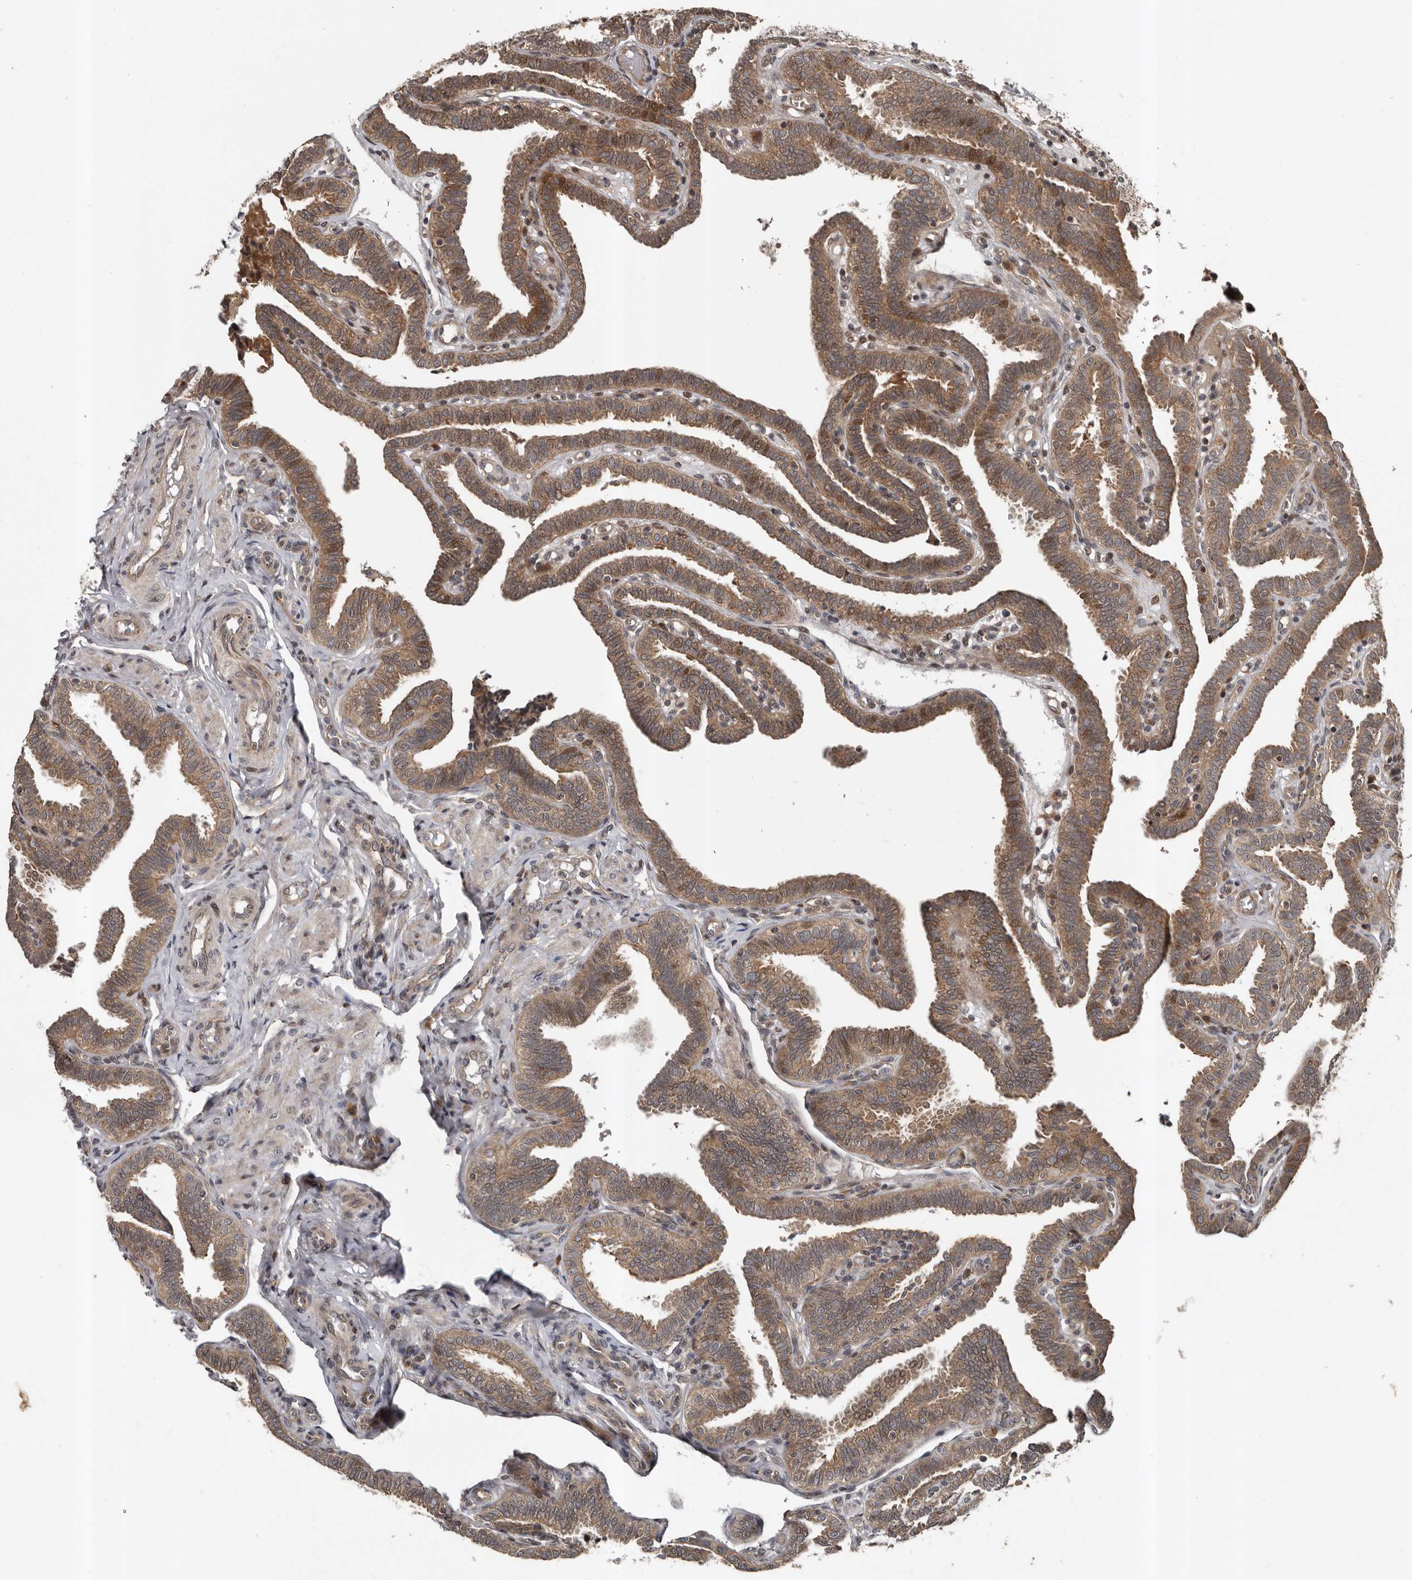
{"staining": {"intensity": "moderate", "quantity": ">75%", "location": "cytoplasmic/membranous,nuclear"}, "tissue": "fallopian tube", "cell_type": "Glandular cells", "image_type": "normal", "snomed": [{"axis": "morphology", "description": "Normal tissue, NOS"}, {"axis": "topography", "description": "Fallopian tube"}], "caption": "This photomicrograph reveals normal fallopian tube stained with immunohistochemistry (IHC) to label a protein in brown. The cytoplasmic/membranous,nuclear of glandular cells show moderate positivity for the protein. Nuclei are counter-stained blue.", "gene": "CCDC190", "patient": {"sex": "female", "age": 39}}